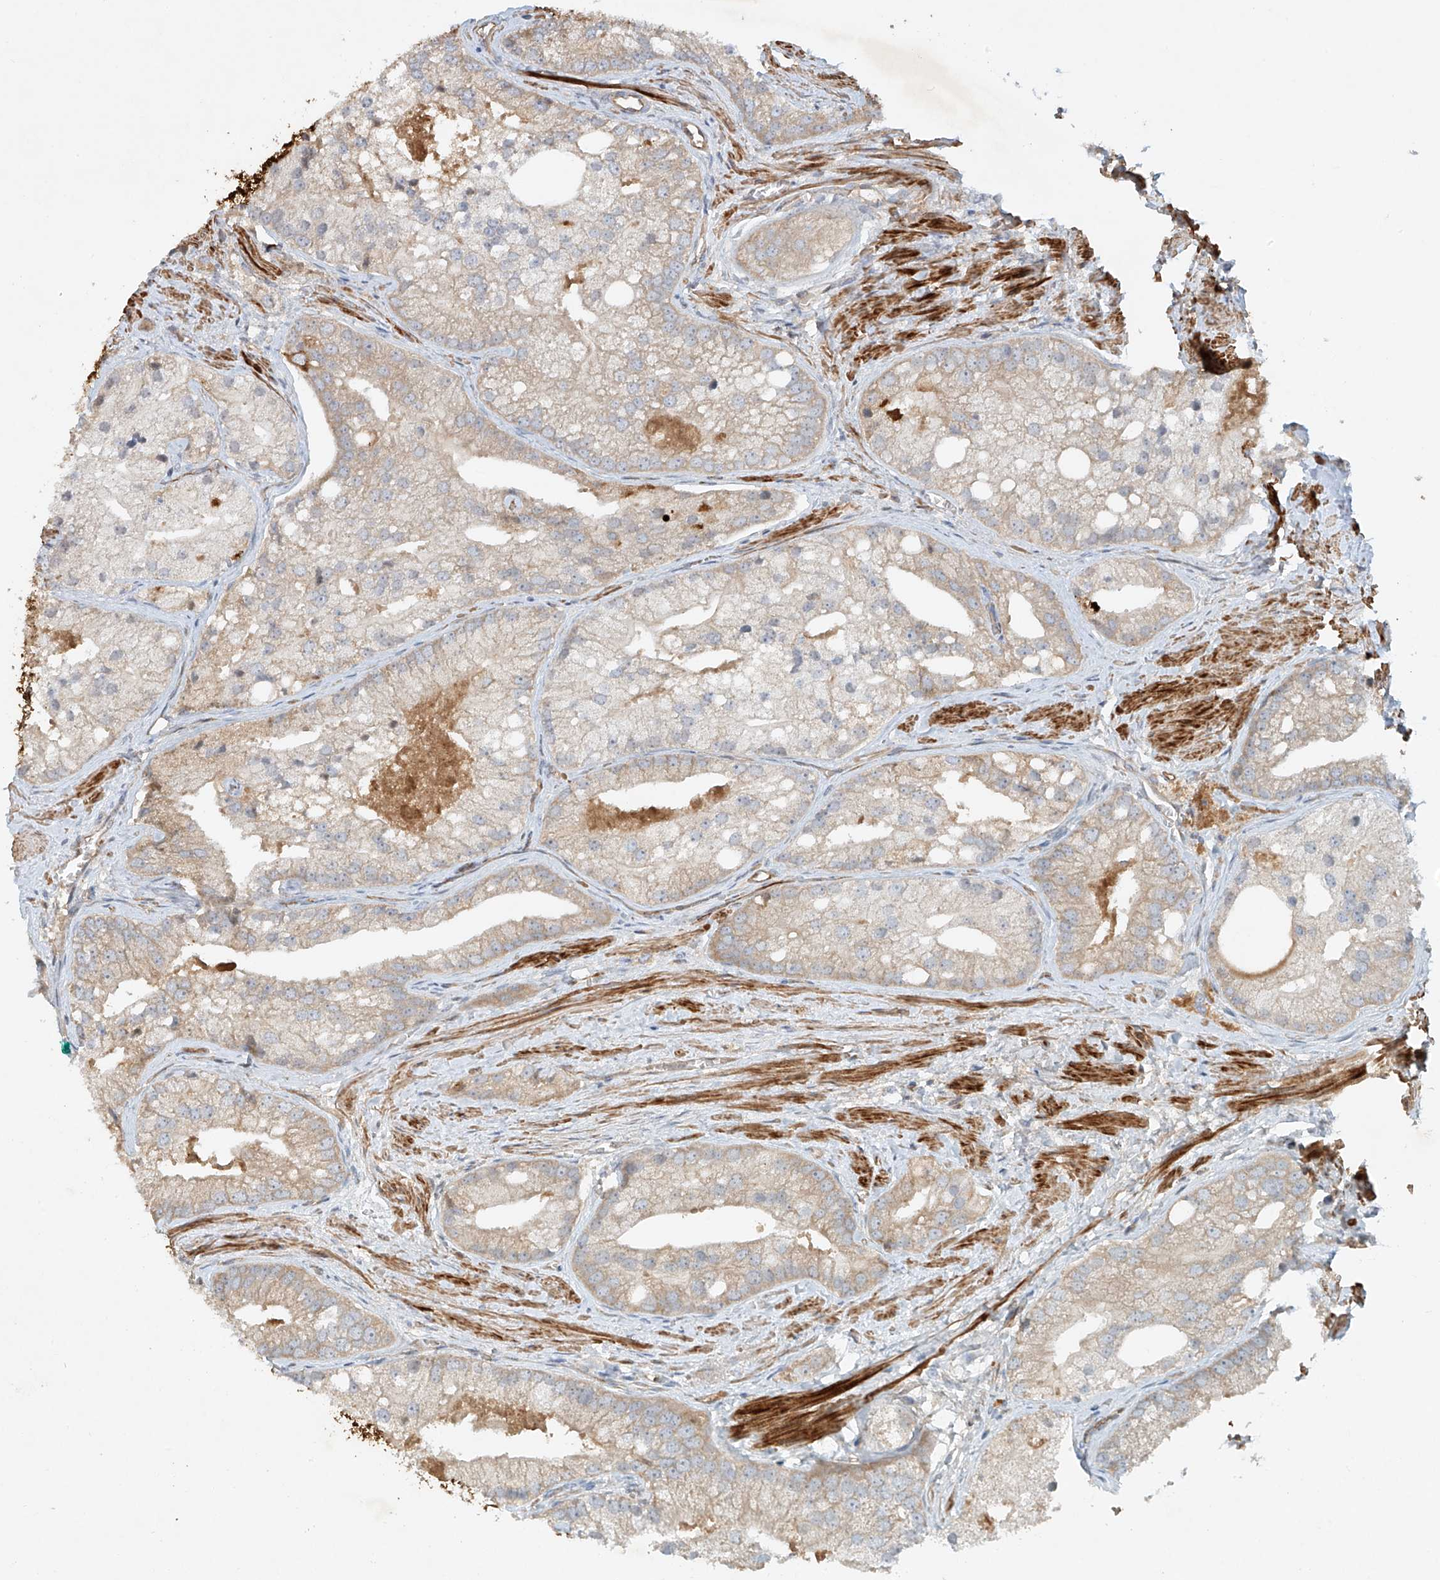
{"staining": {"intensity": "weak", "quantity": "<25%", "location": "cytoplasmic/membranous"}, "tissue": "prostate cancer", "cell_type": "Tumor cells", "image_type": "cancer", "snomed": [{"axis": "morphology", "description": "Adenocarcinoma, Low grade"}, {"axis": "topography", "description": "Prostate"}], "caption": "Immunohistochemistry image of neoplastic tissue: human prostate adenocarcinoma (low-grade) stained with DAB displays no significant protein staining in tumor cells.", "gene": "LYRM9", "patient": {"sex": "male", "age": 69}}